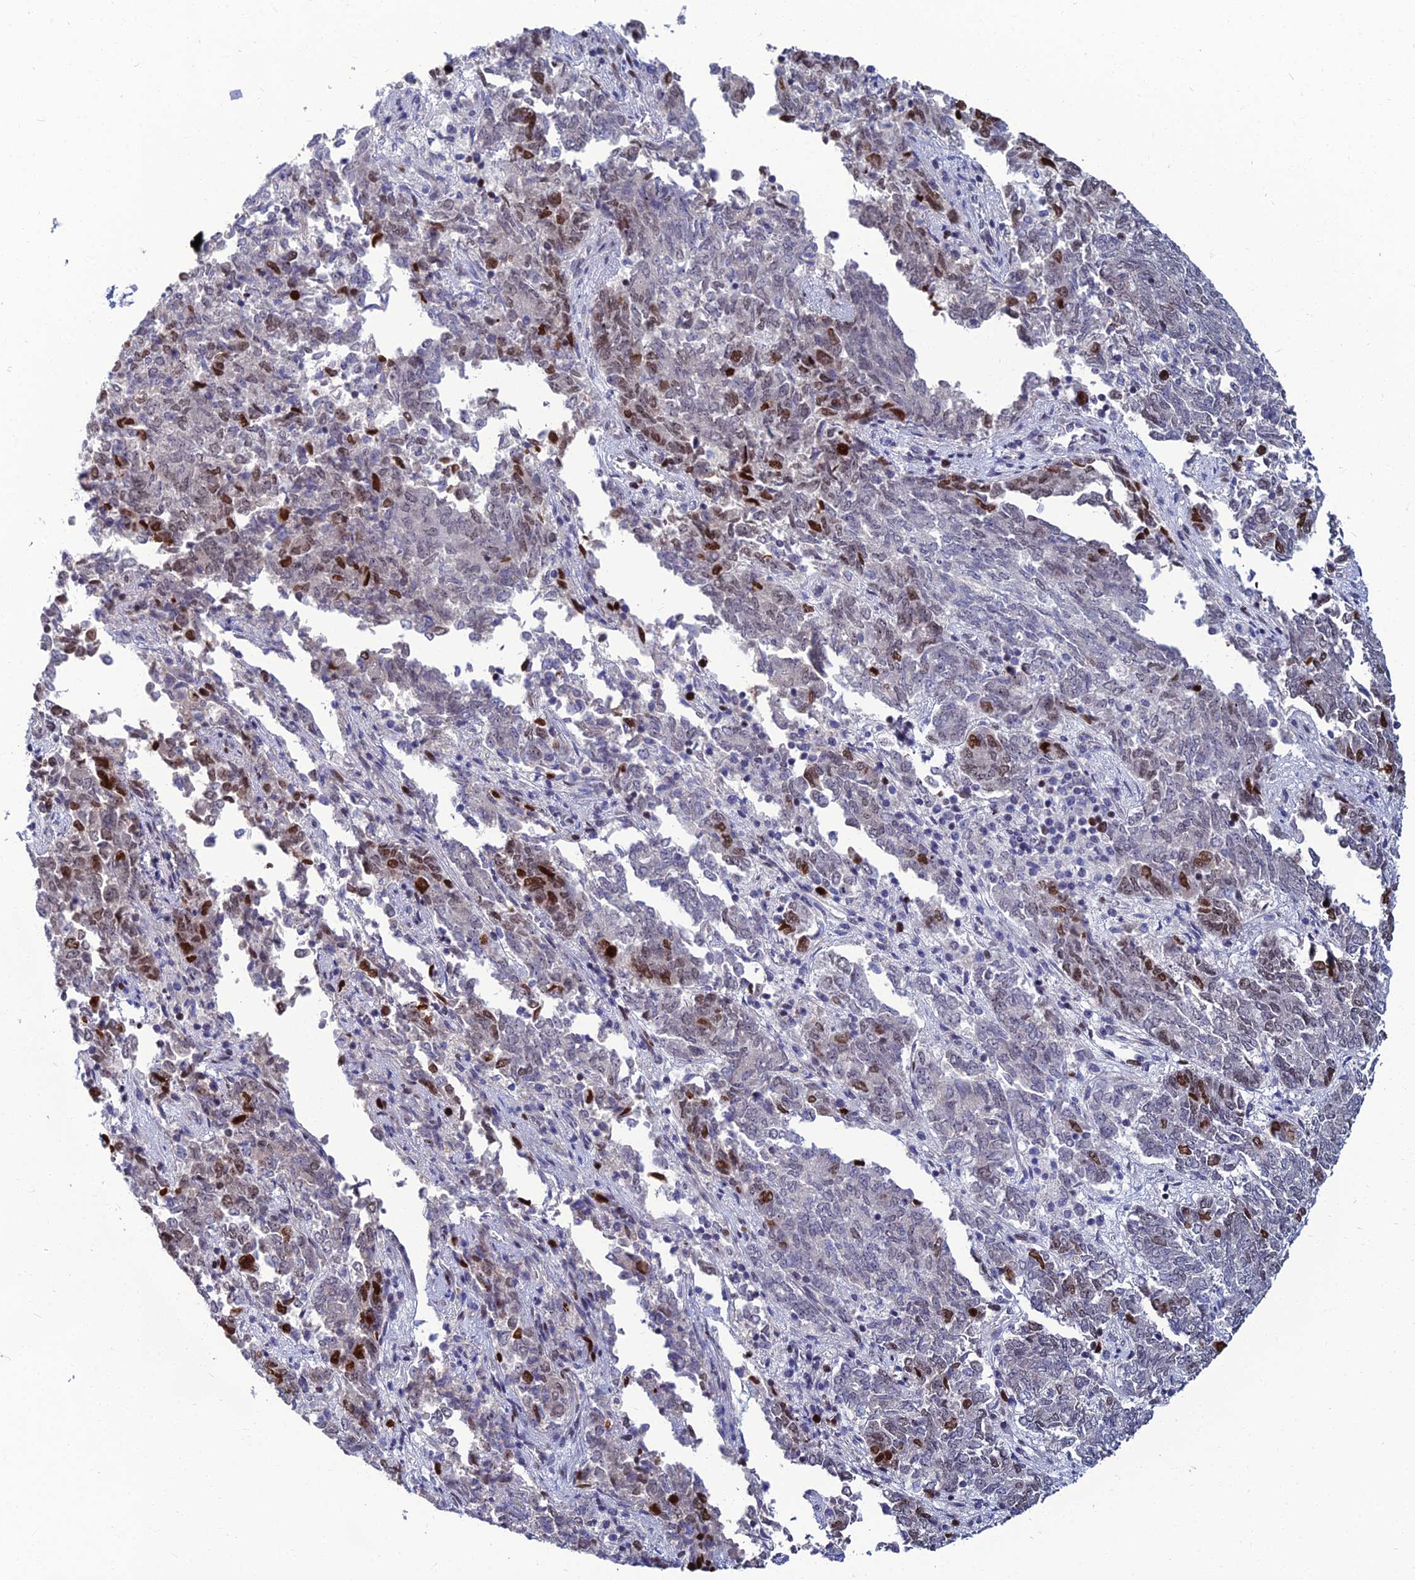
{"staining": {"intensity": "strong", "quantity": "<25%", "location": "nuclear"}, "tissue": "endometrial cancer", "cell_type": "Tumor cells", "image_type": "cancer", "snomed": [{"axis": "morphology", "description": "Adenocarcinoma, NOS"}, {"axis": "topography", "description": "Endometrium"}], "caption": "A photomicrograph of endometrial cancer (adenocarcinoma) stained for a protein demonstrates strong nuclear brown staining in tumor cells.", "gene": "TAF9B", "patient": {"sex": "female", "age": 80}}